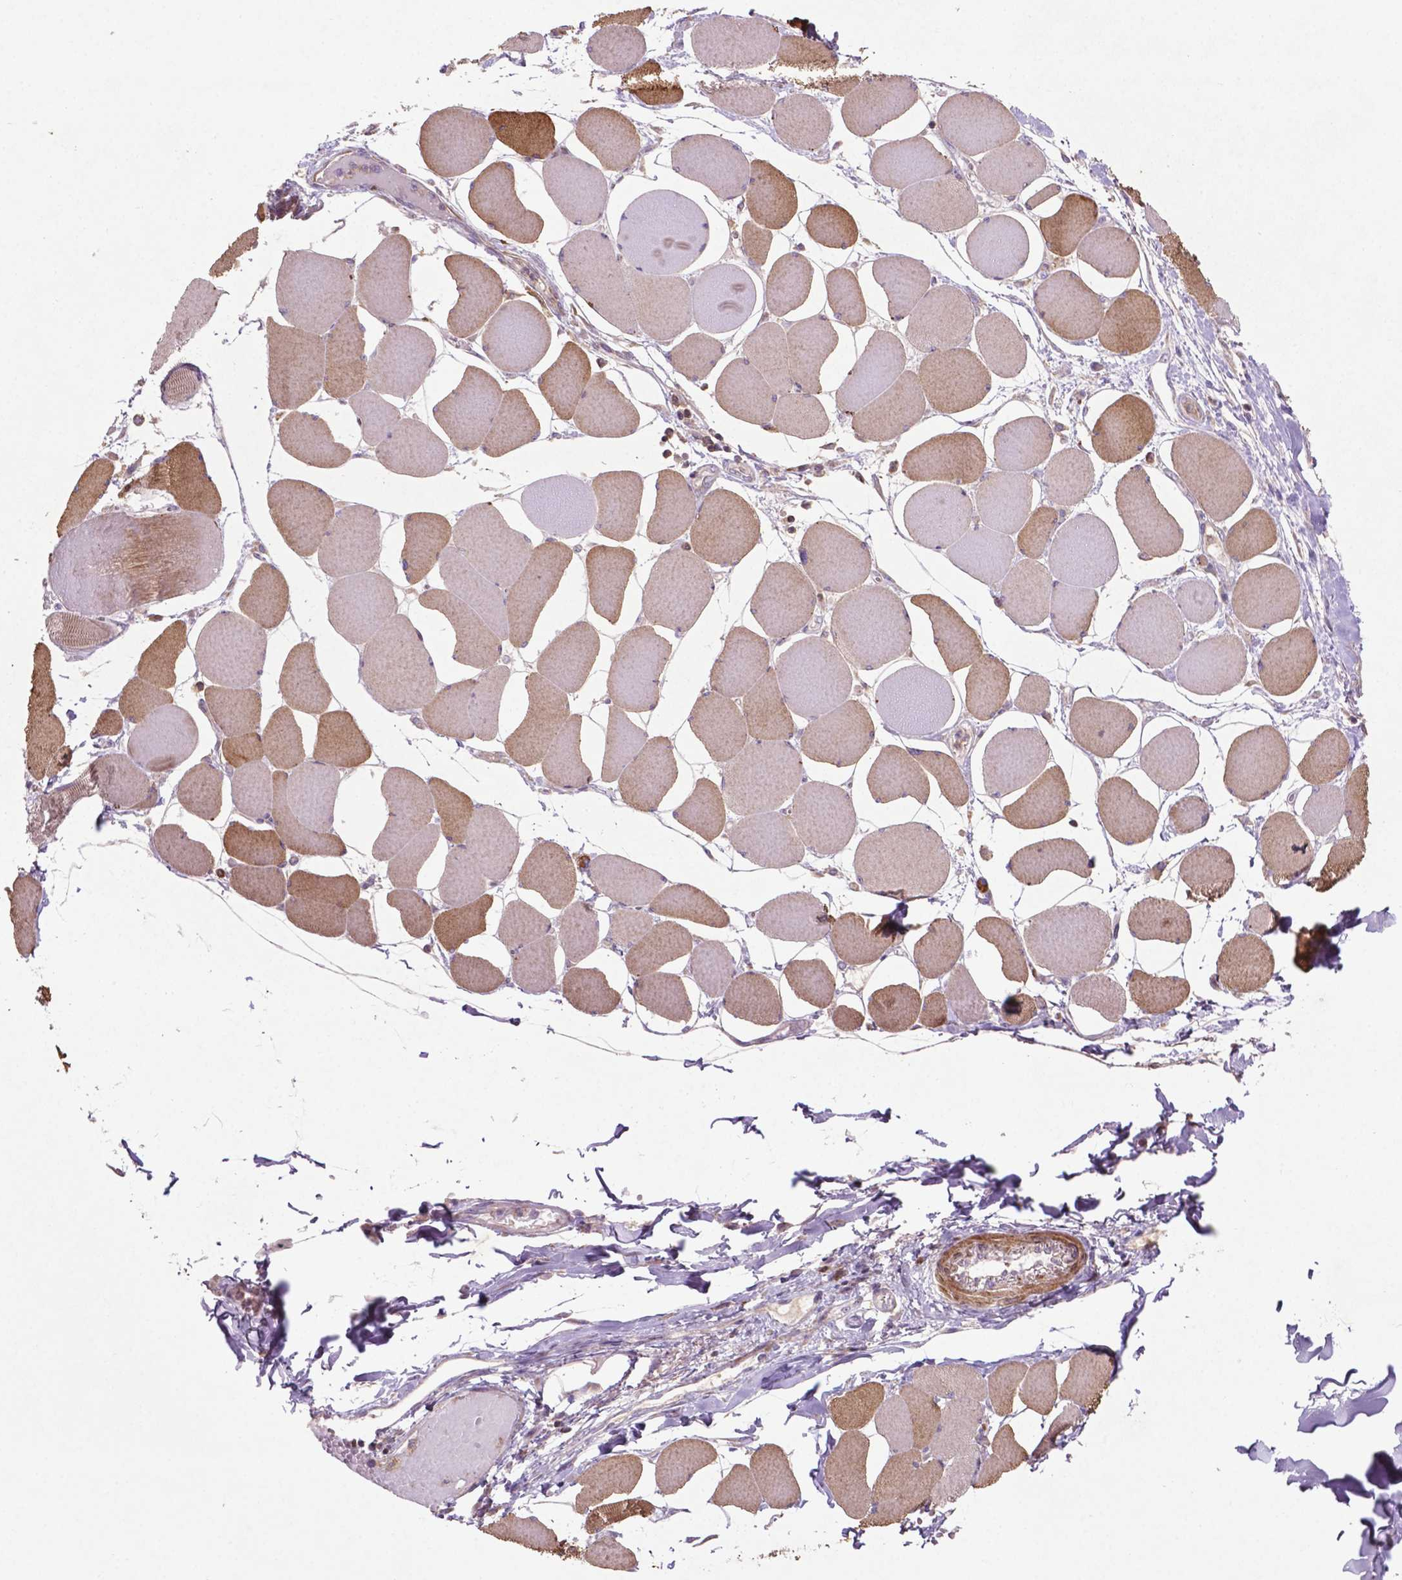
{"staining": {"intensity": "moderate", "quantity": "25%-75%", "location": "cytoplasmic/membranous"}, "tissue": "skeletal muscle", "cell_type": "Myocytes", "image_type": "normal", "snomed": [{"axis": "morphology", "description": "Normal tissue, NOS"}, {"axis": "topography", "description": "Skeletal muscle"}], "caption": "Moderate cytoplasmic/membranous protein positivity is identified in about 25%-75% of myocytes in skeletal muscle. Using DAB (brown) and hematoxylin (blue) stains, captured at high magnification using brightfield microscopy.", "gene": "BMP4", "patient": {"sex": "female", "age": 75}}